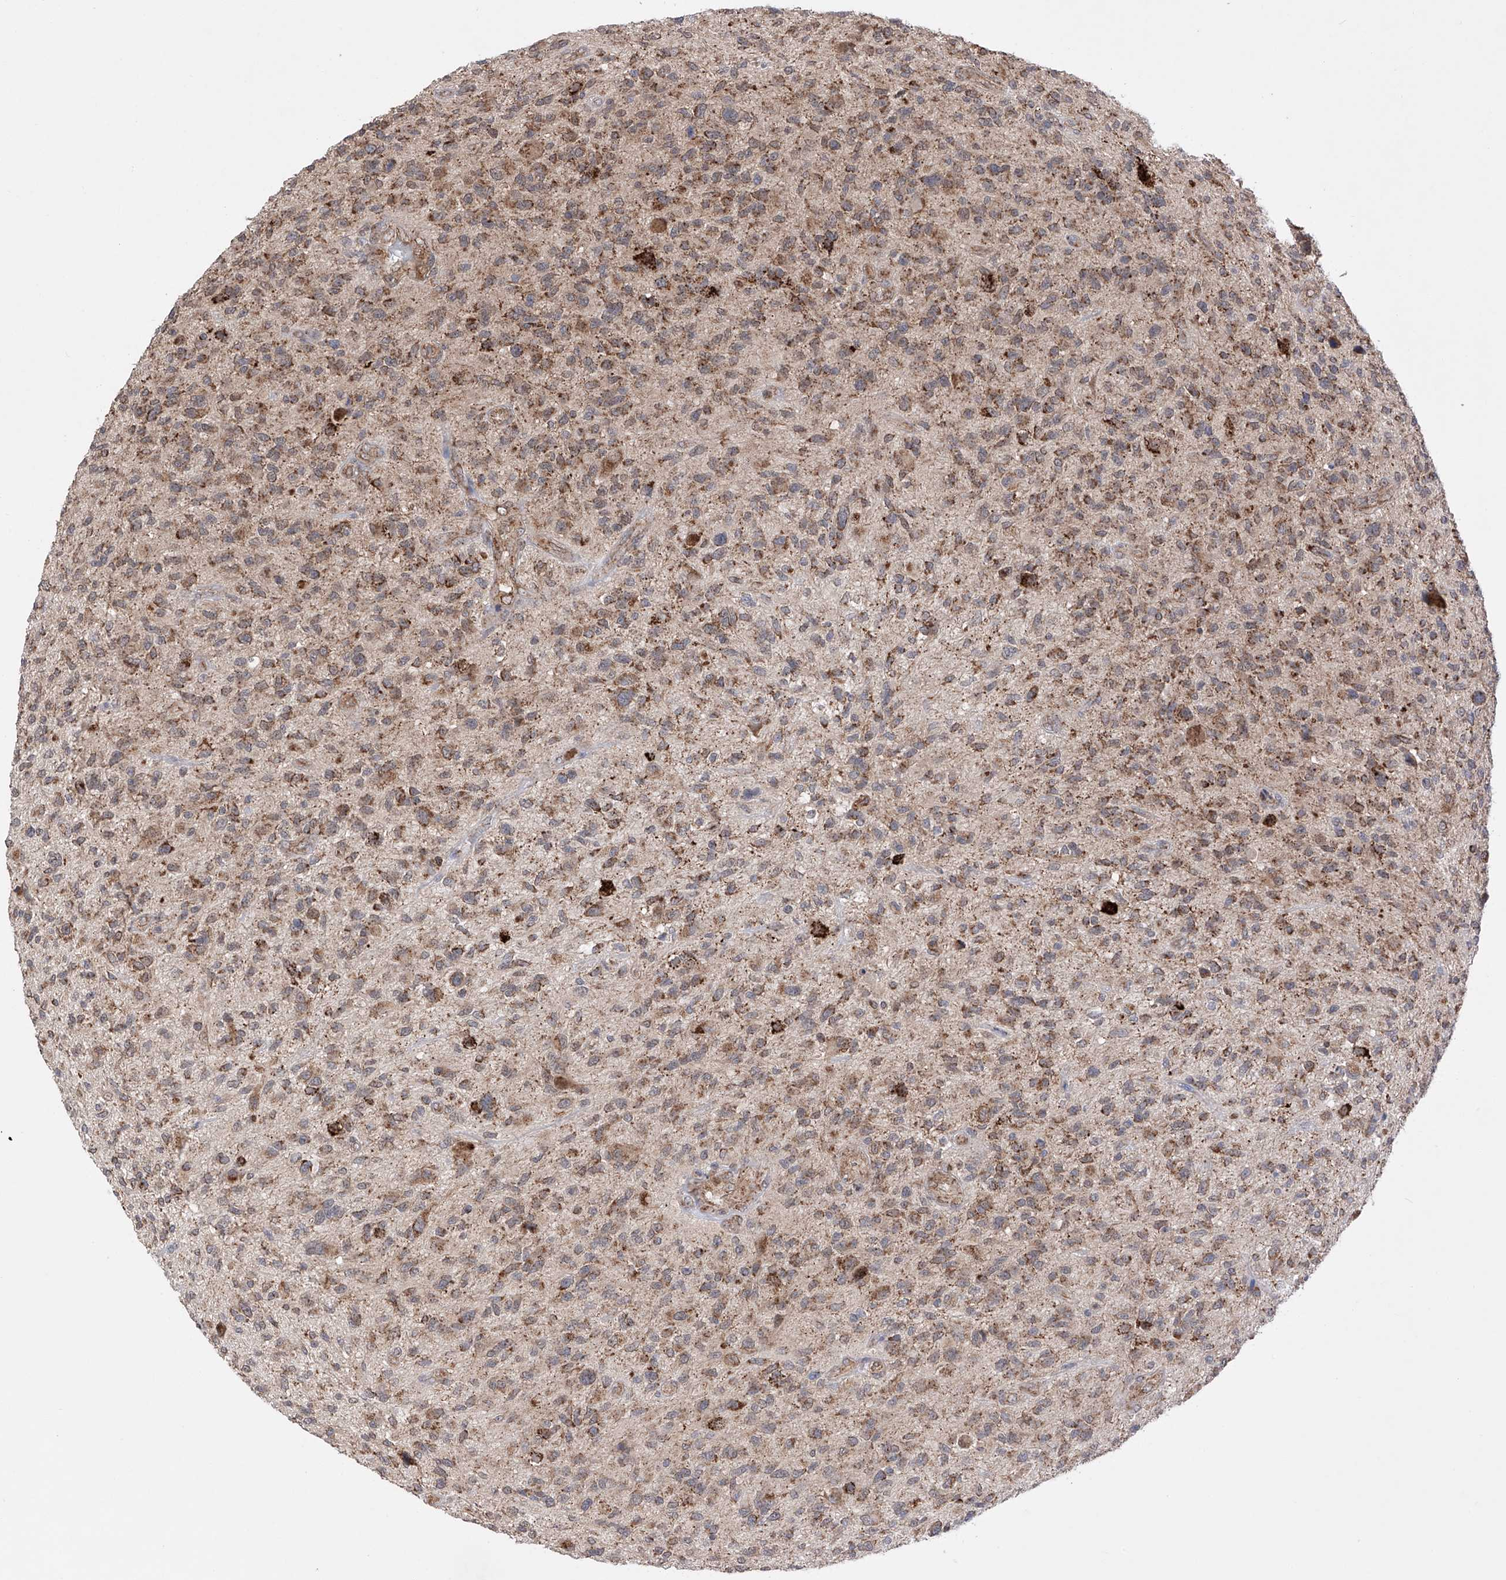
{"staining": {"intensity": "moderate", "quantity": ">75%", "location": "cytoplasmic/membranous"}, "tissue": "glioma", "cell_type": "Tumor cells", "image_type": "cancer", "snomed": [{"axis": "morphology", "description": "Glioma, malignant, High grade"}, {"axis": "topography", "description": "Brain"}], "caption": "Brown immunohistochemical staining in high-grade glioma (malignant) displays moderate cytoplasmic/membranous staining in about >75% of tumor cells. The staining is performed using DAB (3,3'-diaminobenzidine) brown chromogen to label protein expression. The nuclei are counter-stained blue using hematoxylin.", "gene": "SDHAF4", "patient": {"sex": "male", "age": 47}}